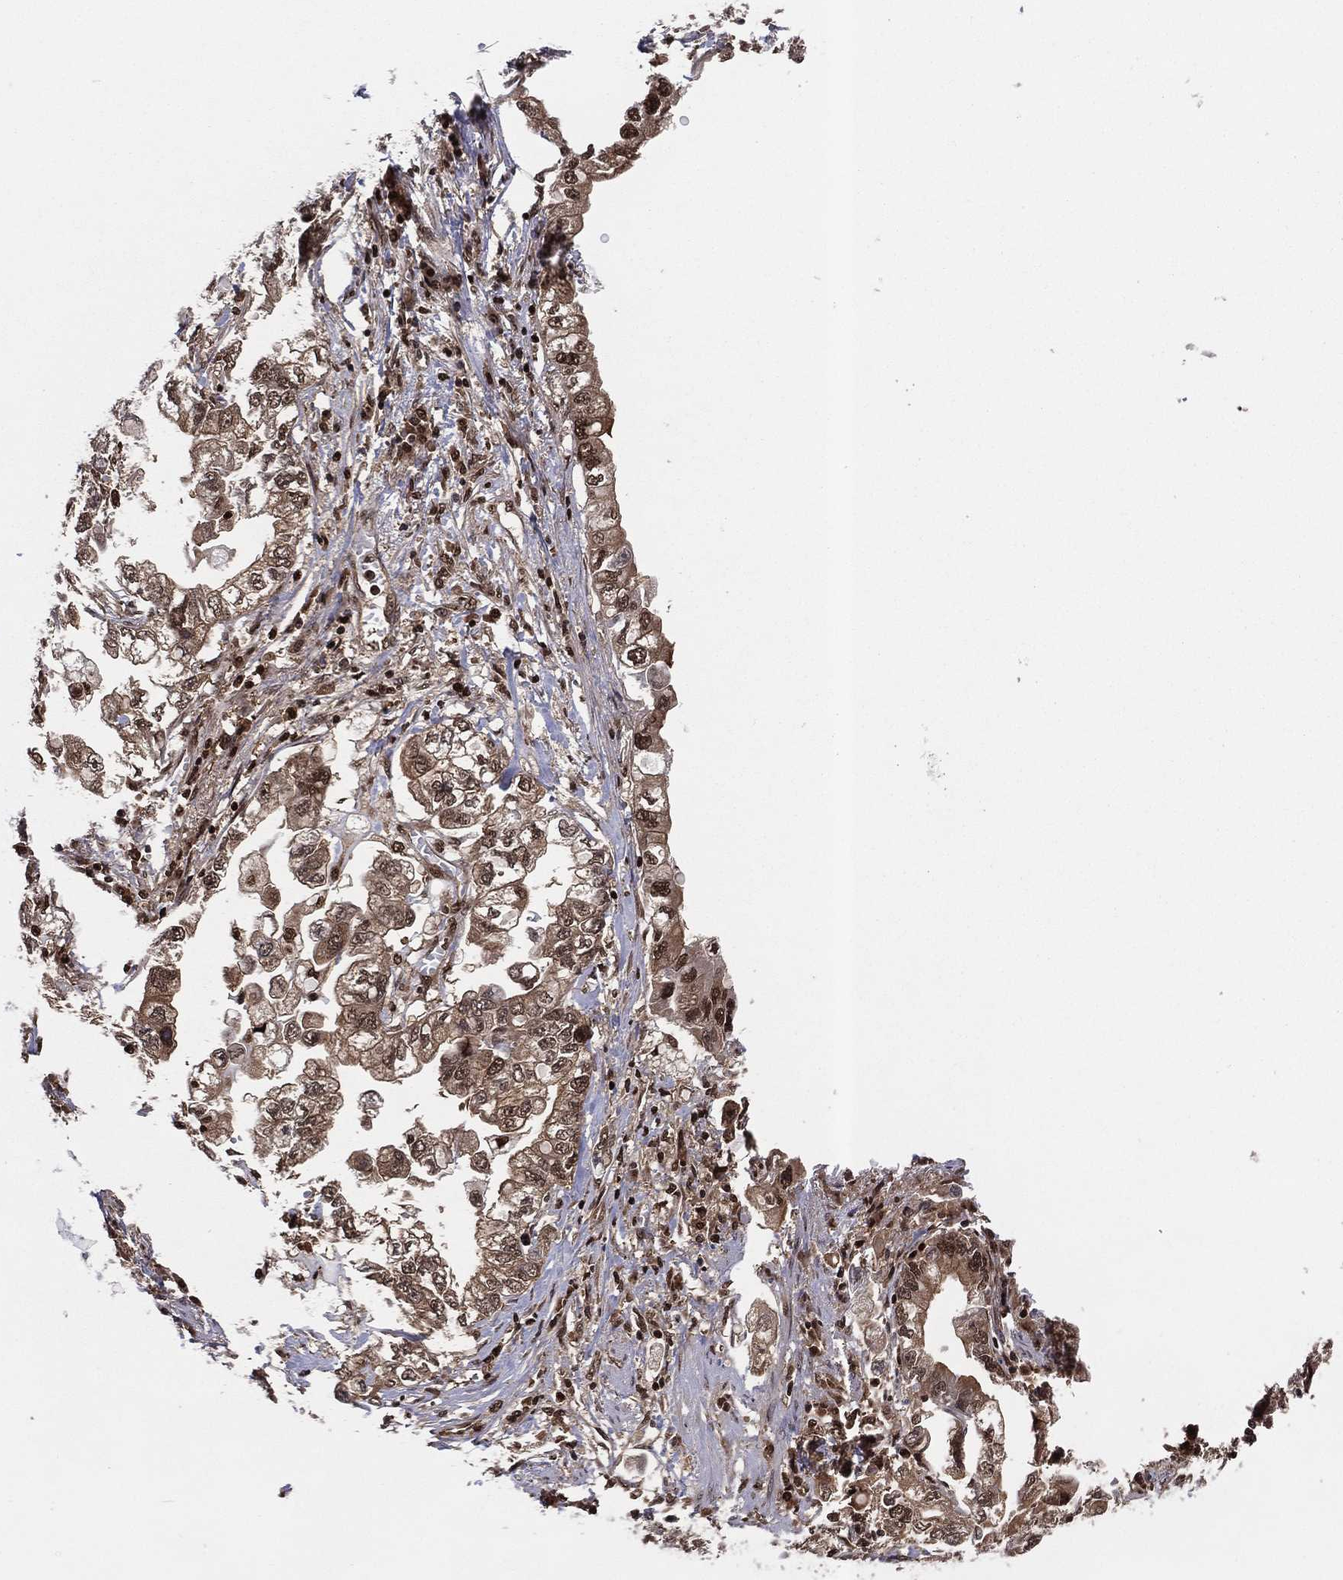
{"staining": {"intensity": "strong", "quantity": ">75%", "location": "cytoplasmic/membranous,nuclear"}, "tissue": "stomach cancer", "cell_type": "Tumor cells", "image_type": "cancer", "snomed": [{"axis": "morphology", "description": "Adenocarcinoma, NOS"}, {"axis": "topography", "description": "Stomach, lower"}], "caption": "Stomach cancer (adenocarcinoma) was stained to show a protein in brown. There is high levels of strong cytoplasmic/membranous and nuclear expression in about >75% of tumor cells.", "gene": "PSMA1", "patient": {"sex": "female", "age": 93}}